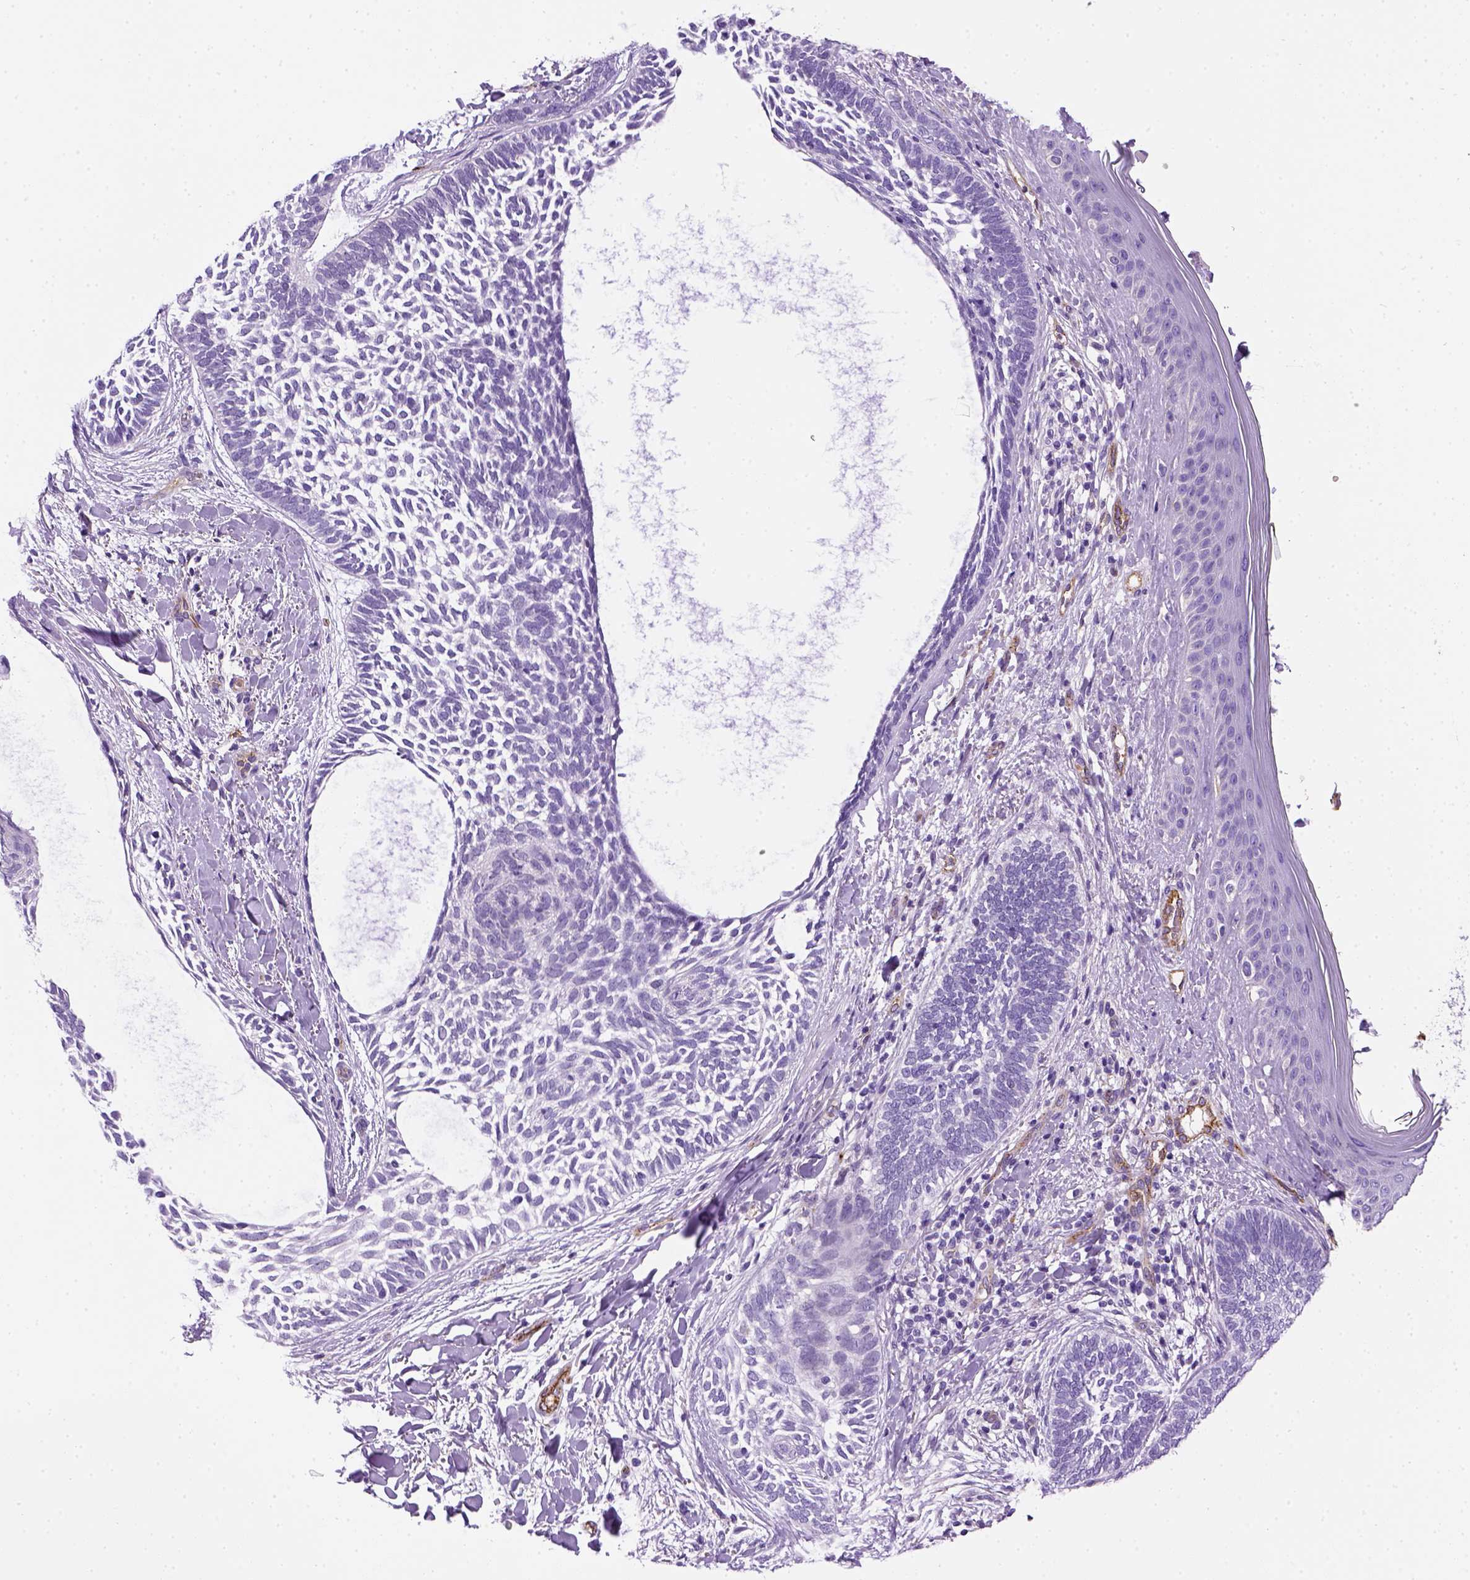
{"staining": {"intensity": "negative", "quantity": "none", "location": "none"}, "tissue": "skin cancer", "cell_type": "Tumor cells", "image_type": "cancer", "snomed": [{"axis": "morphology", "description": "Normal tissue, NOS"}, {"axis": "morphology", "description": "Basal cell carcinoma"}, {"axis": "topography", "description": "Skin"}], "caption": "This histopathology image is of basal cell carcinoma (skin) stained with immunohistochemistry to label a protein in brown with the nuclei are counter-stained blue. There is no staining in tumor cells.", "gene": "VWF", "patient": {"sex": "male", "age": 46}}